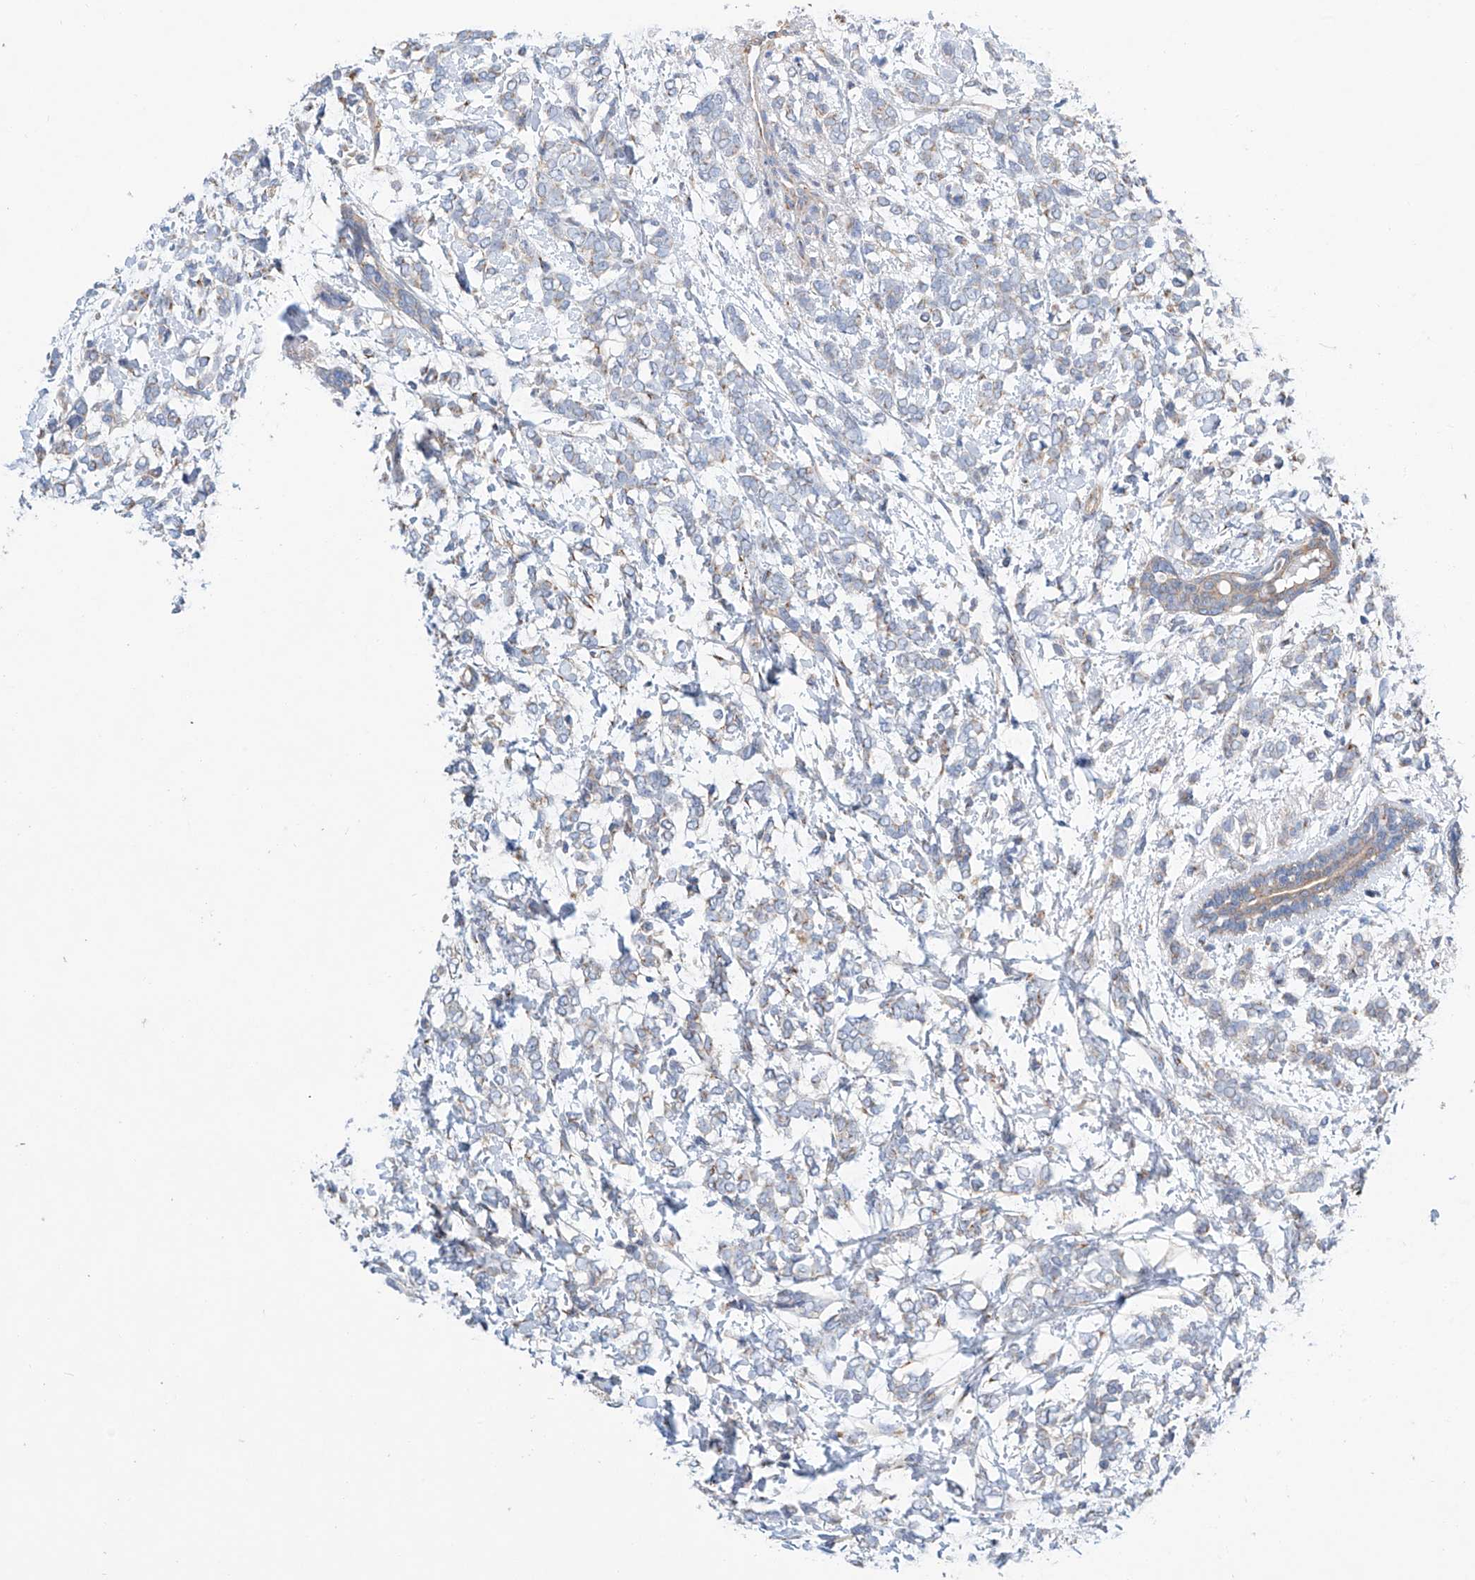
{"staining": {"intensity": "weak", "quantity": "<25%", "location": "cytoplasmic/membranous"}, "tissue": "breast cancer", "cell_type": "Tumor cells", "image_type": "cancer", "snomed": [{"axis": "morphology", "description": "Normal tissue, NOS"}, {"axis": "morphology", "description": "Lobular carcinoma"}, {"axis": "topography", "description": "Breast"}], "caption": "A high-resolution image shows IHC staining of lobular carcinoma (breast), which shows no significant staining in tumor cells.", "gene": "SLC22A7", "patient": {"sex": "female", "age": 47}}